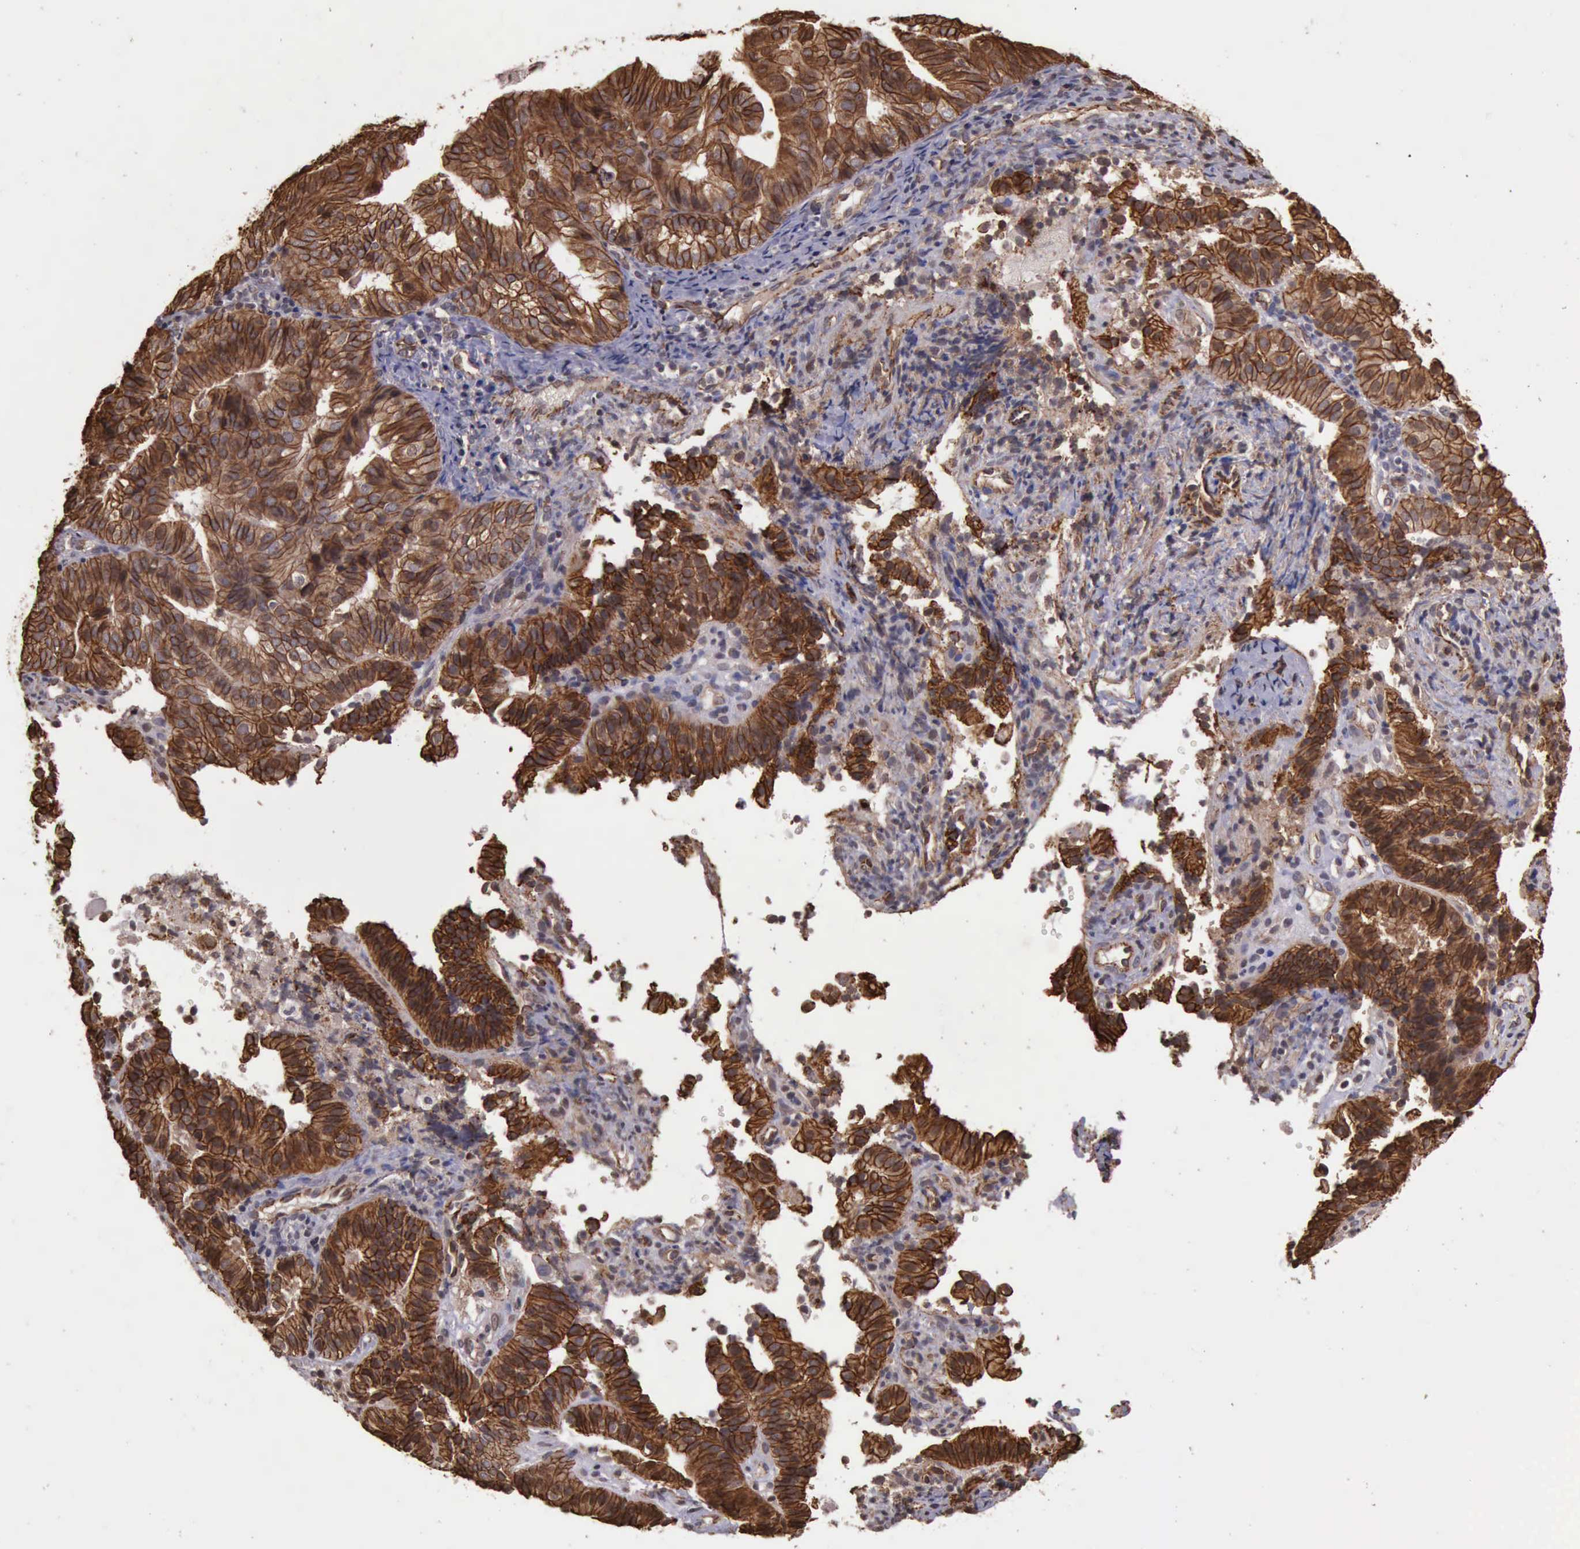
{"staining": {"intensity": "strong", "quantity": ">75%", "location": "cytoplasmic/membranous"}, "tissue": "cervical cancer", "cell_type": "Tumor cells", "image_type": "cancer", "snomed": [{"axis": "morphology", "description": "Adenocarcinoma, NOS"}, {"axis": "topography", "description": "Cervix"}], "caption": "A micrograph of adenocarcinoma (cervical) stained for a protein demonstrates strong cytoplasmic/membranous brown staining in tumor cells. (Stains: DAB (3,3'-diaminobenzidine) in brown, nuclei in blue, Microscopy: brightfield microscopy at high magnification).", "gene": "CTNNB1", "patient": {"sex": "female", "age": 60}}